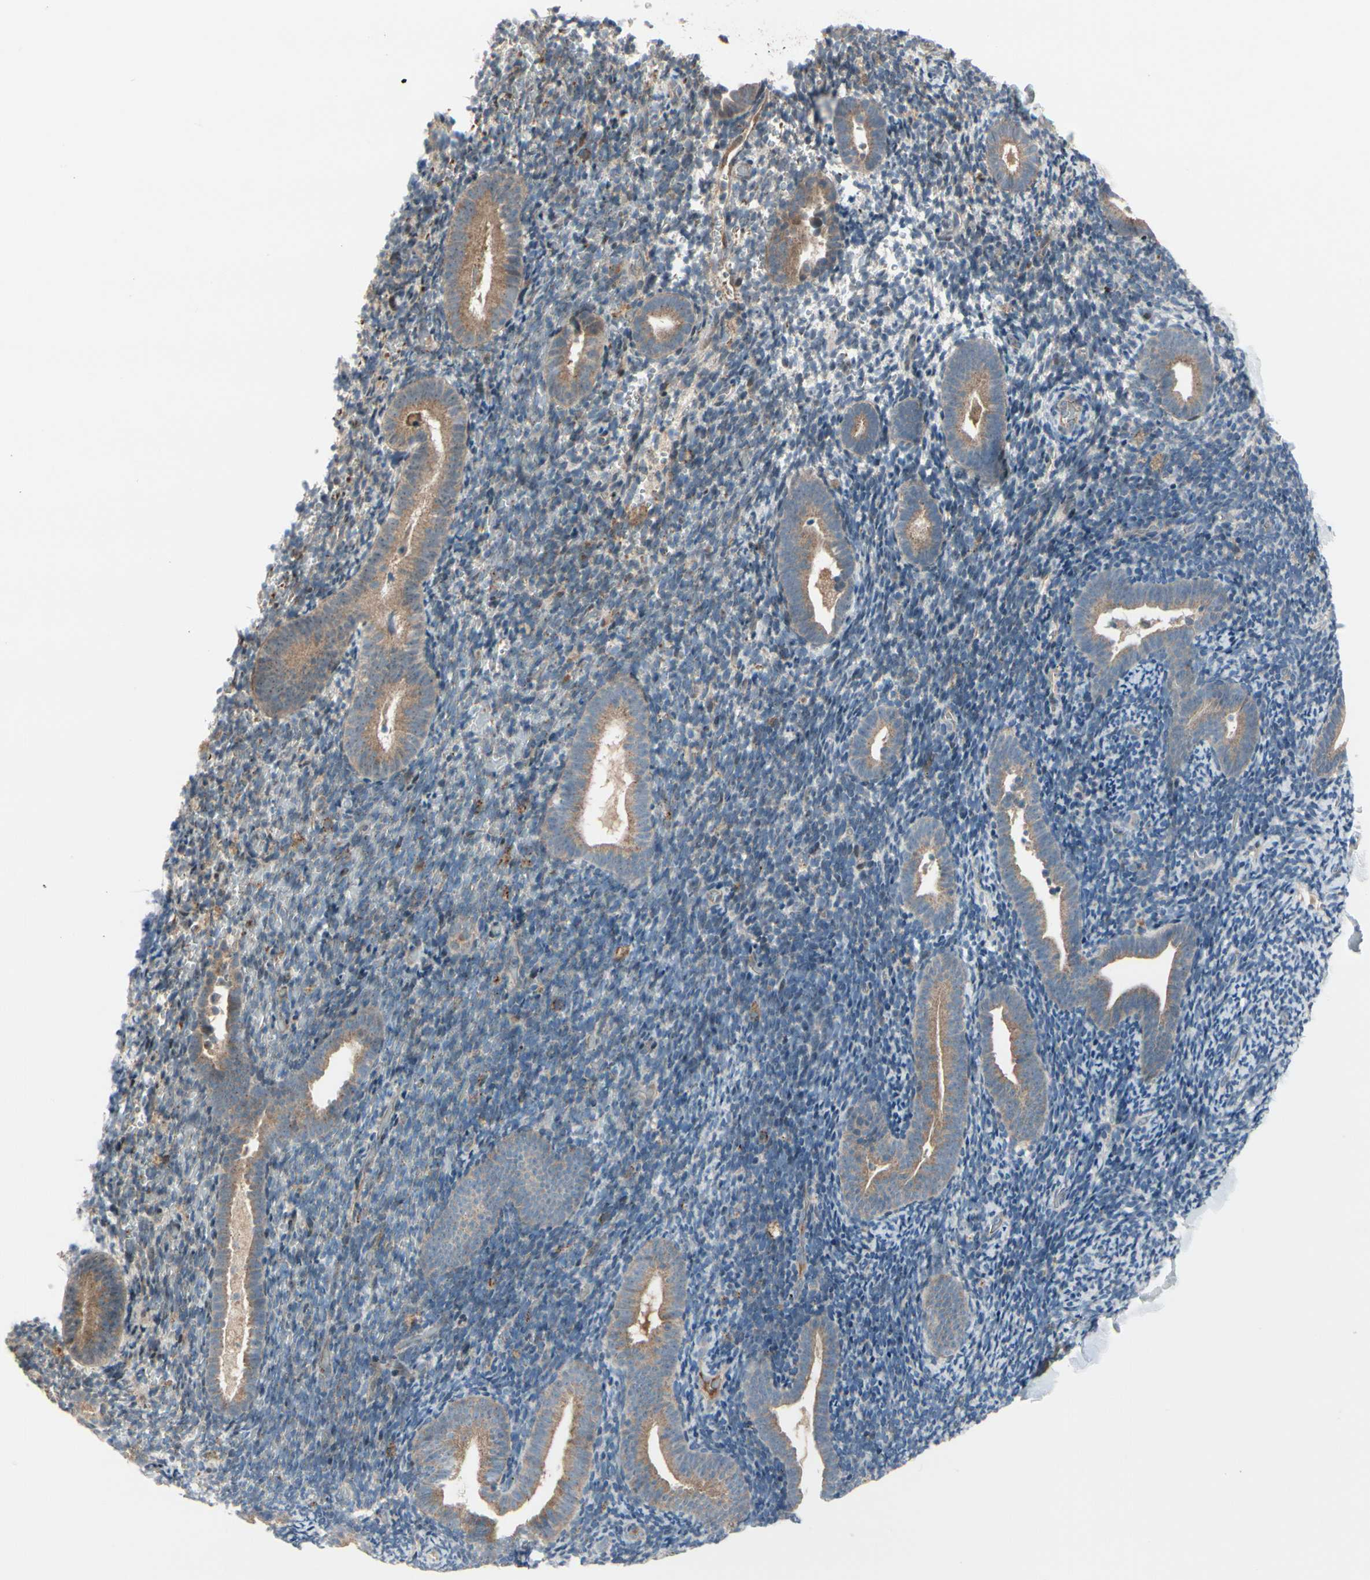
{"staining": {"intensity": "weak", "quantity": "<25%", "location": "cytoplasmic/membranous"}, "tissue": "endometrium", "cell_type": "Cells in endometrial stroma", "image_type": "normal", "snomed": [{"axis": "morphology", "description": "Normal tissue, NOS"}, {"axis": "topography", "description": "Endometrium"}], "caption": "Immunohistochemical staining of unremarkable human endometrium demonstrates no significant staining in cells in endometrial stroma.", "gene": "SNX29", "patient": {"sex": "female", "age": 51}}